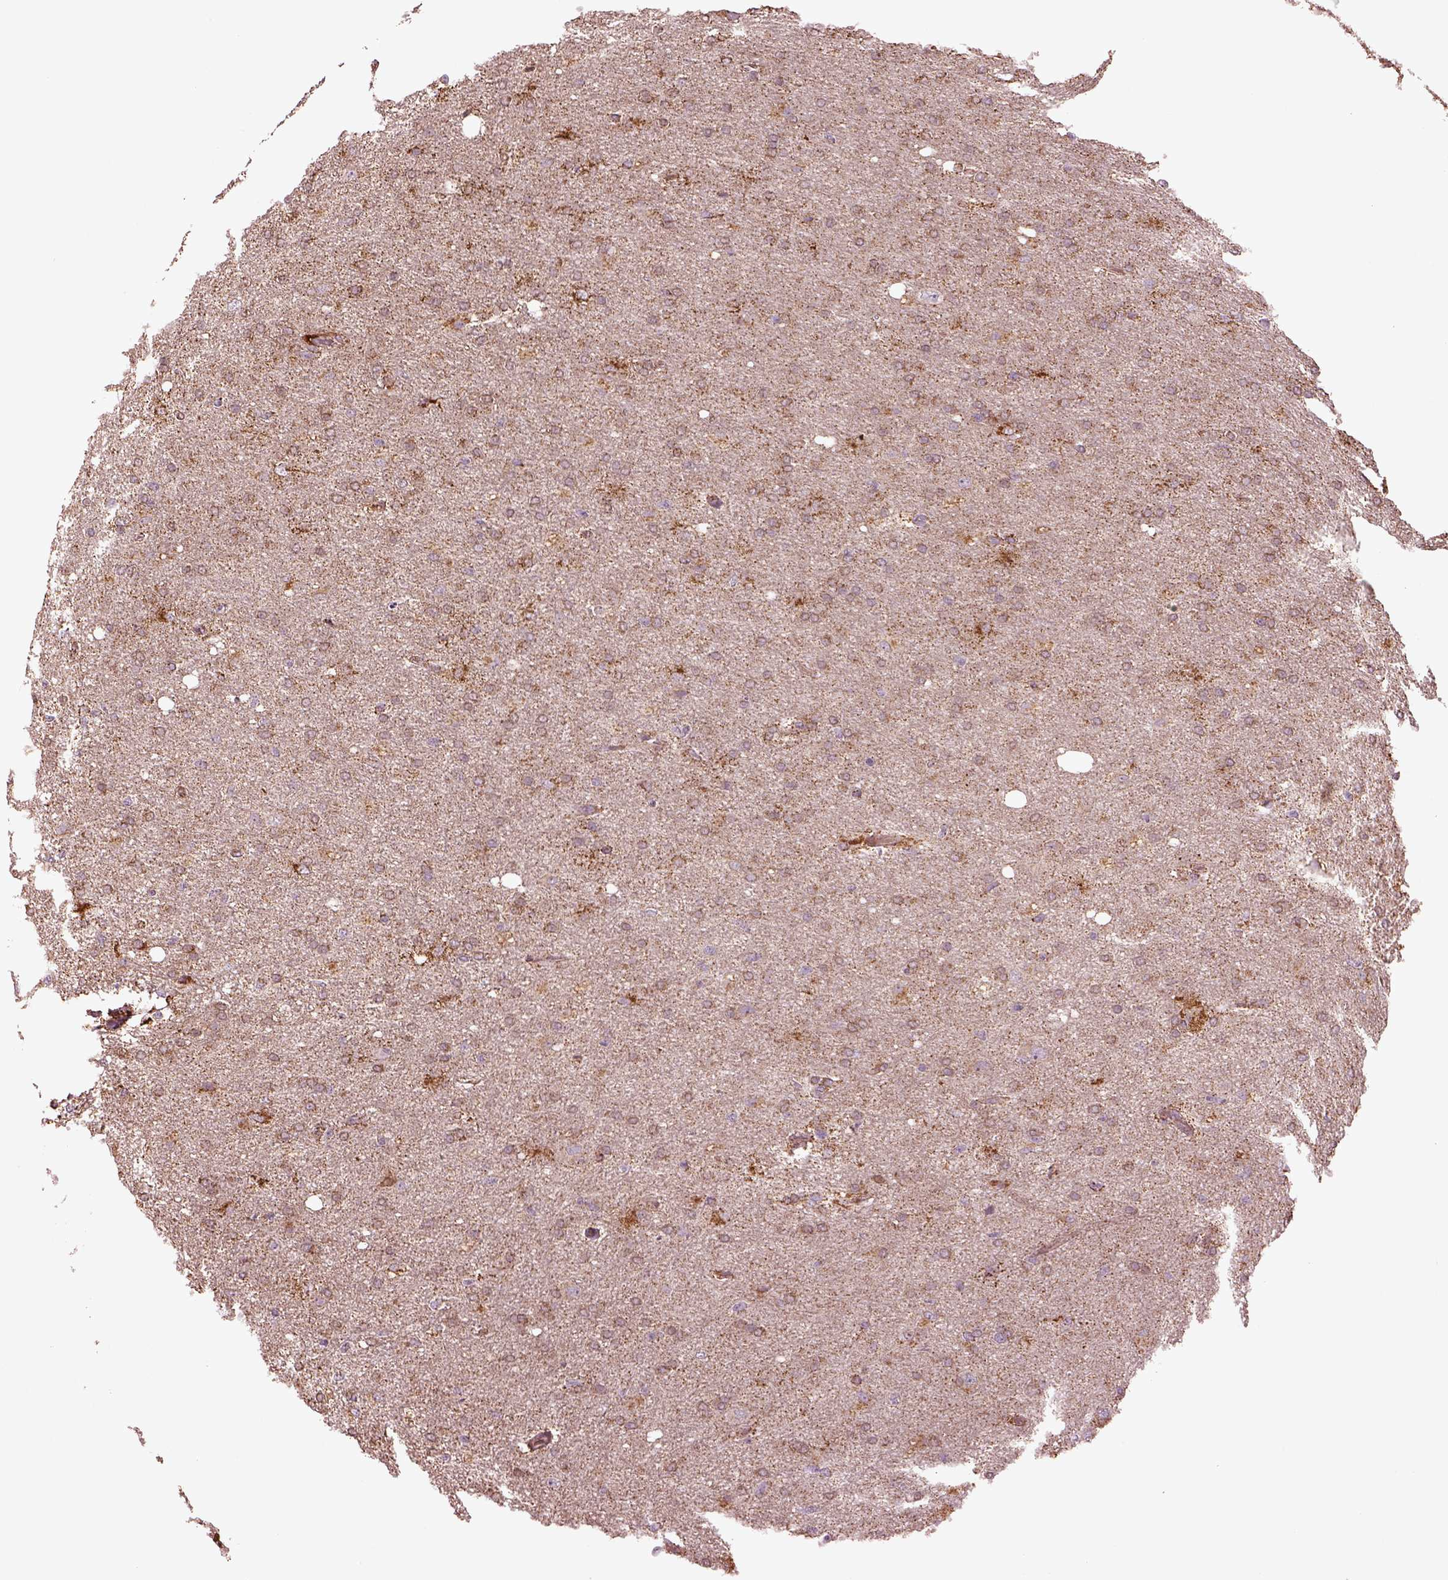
{"staining": {"intensity": "moderate", "quantity": ">75%", "location": "cytoplasmic/membranous"}, "tissue": "glioma", "cell_type": "Tumor cells", "image_type": "cancer", "snomed": [{"axis": "morphology", "description": "Glioma, malignant, High grade"}, {"axis": "topography", "description": "Cerebral cortex"}], "caption": "Moderate cytoplasmic/membranous positivity is identified in approximately >75% of tumor cells in malignant glioma (high-grade). The staining is performed using DAB (3,3'-diaminobenzidine) brown chromogen to label protein expression. The nuclei are counter-stained blue using hematoxylin.", "gene": "TMEM254", "patient": {"sex": "male", "age": 70}}